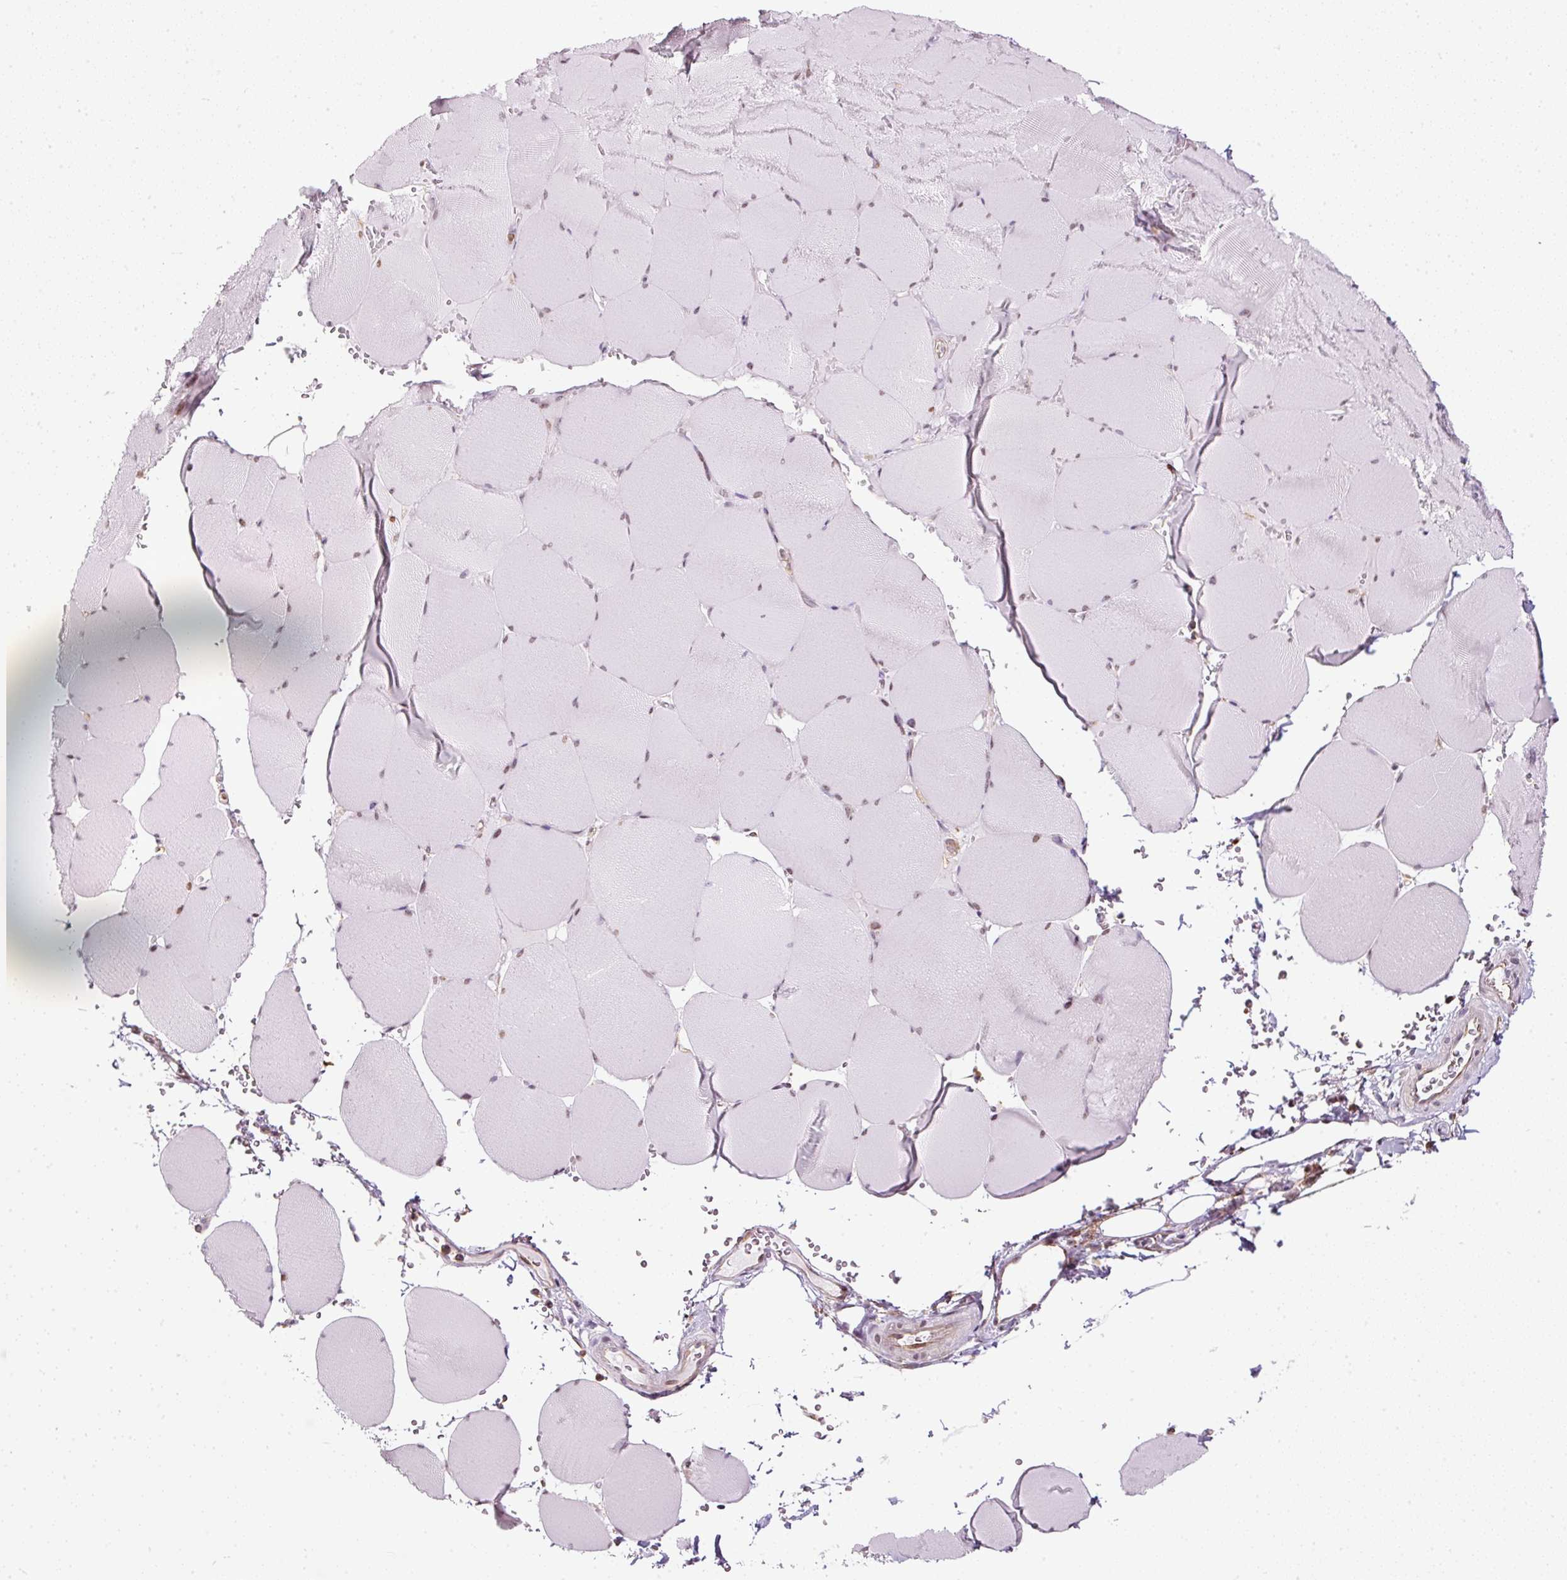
{"staining": {"intensity": "moderate", "quantity": "<25%", "location": "nuclear"}, "tissue": "skeletal muscle", "cell_type": "Myocytes", "image_type": "normal", "snomed": [{"axis": "morphology", "description": "Normal tissue, NOS"}, {"axis": "topography", "description": "Skeletal muscle"}, {"axis": "topography", "description": "Head-Neck"}], "caption": "Skeletal muscle stained with DAB immunohistochemistry displays low levels of moderate nuclear expression in about <25% of myocytes.", "gene": "SCNM1", "patient": {"sex": "male", "age": 66}}